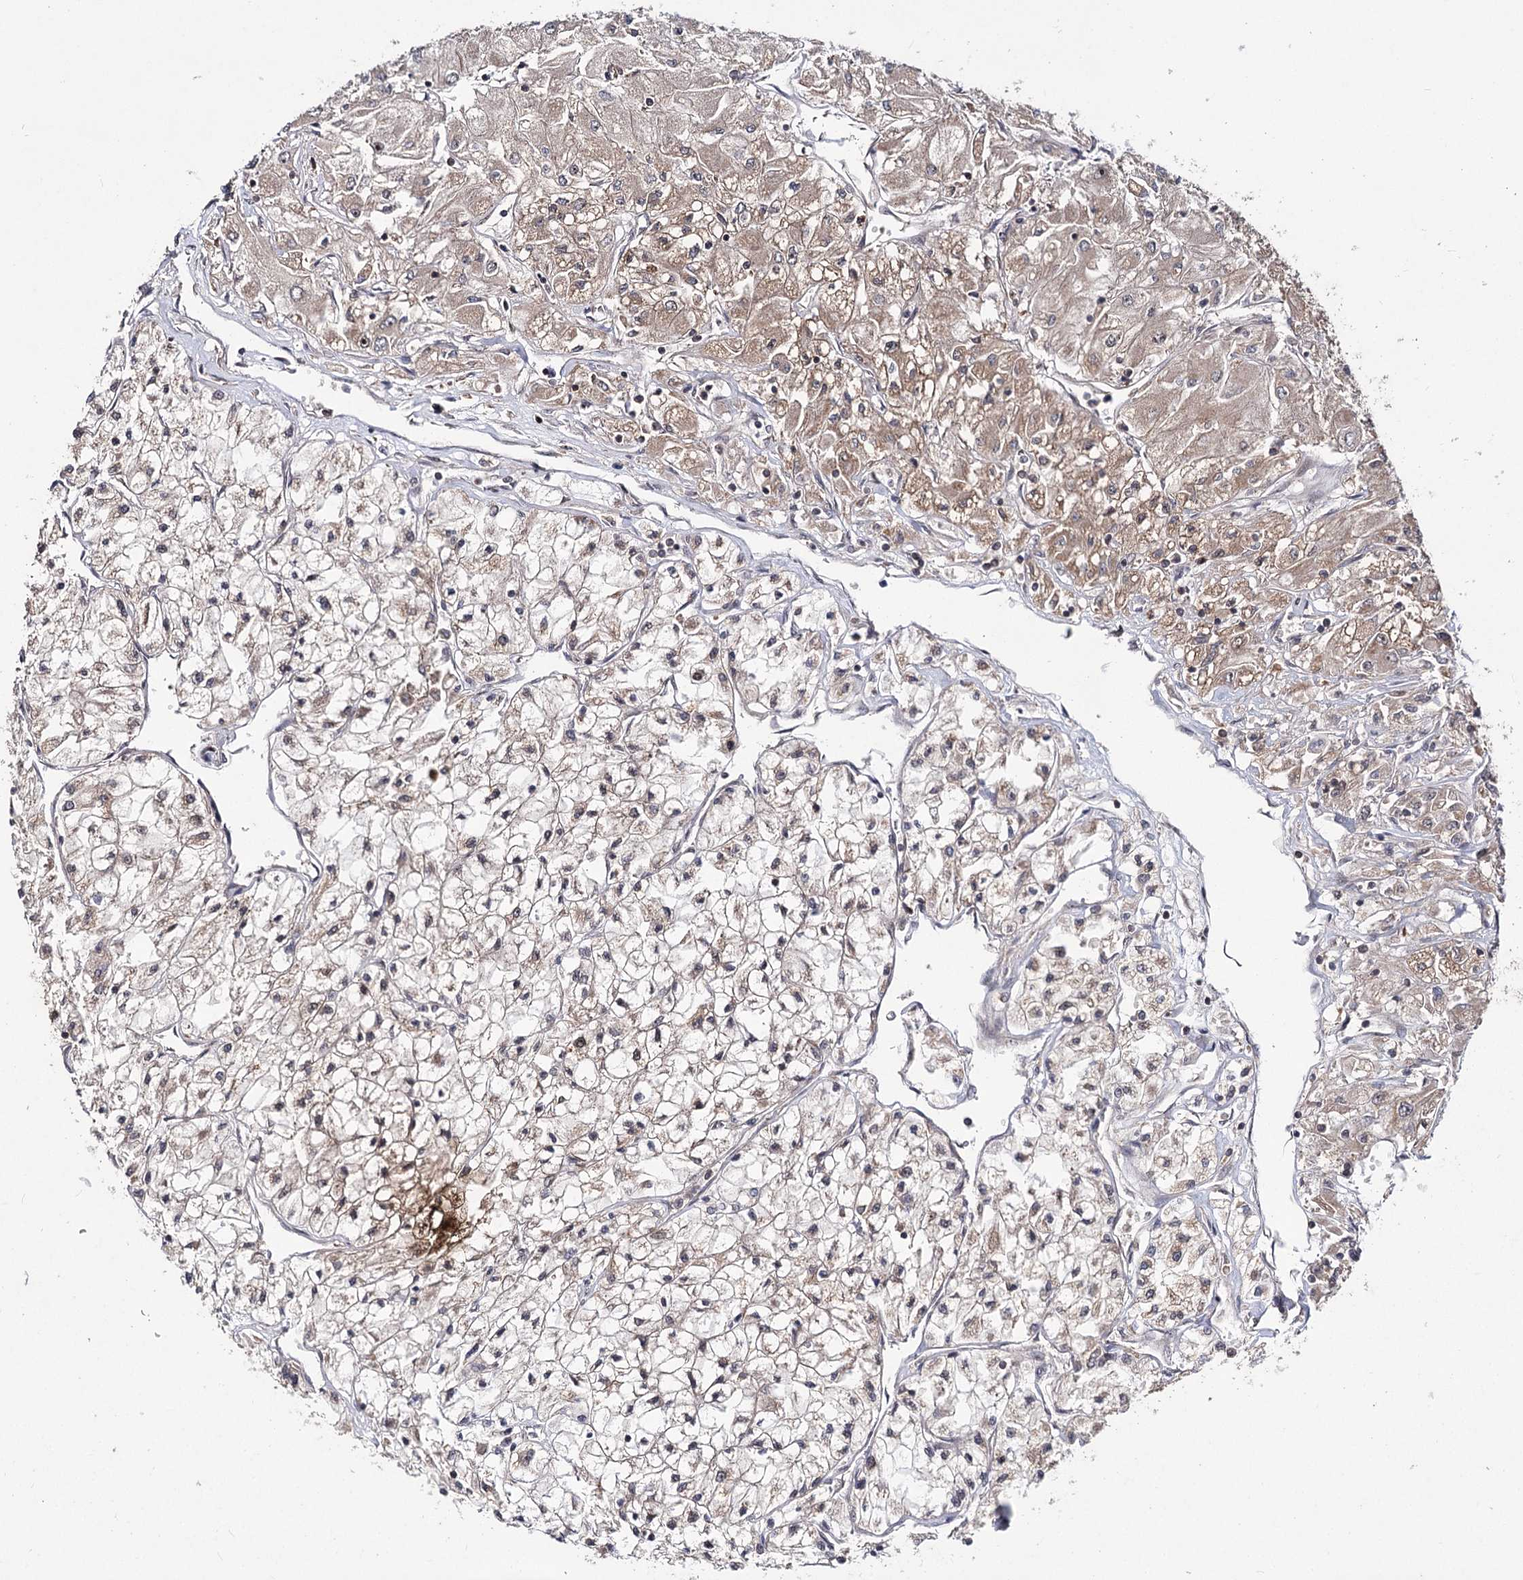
{"staining": {"intensity": "moderate", "quantity": "25%-75%", "location": "cytoplasmic/membranous"}, "tissue": "renal cancer", "cell_type": "Tumor cells", "image_type": "cancer", "snomed": [{"axis": "morphology", "description": "Adenocarcinoma, NOS"}, {"axis": "topography", "description": "Kidney"}], "caption": "Human adenocarcinoma (renal) stained for a protein (brown) displays moderate cytoplasmic/membranous positive positivity in approximately 25%-75% of tumor cells.", "gene": "MKNK2", "patient": {"sex": "male", "age": 80}}